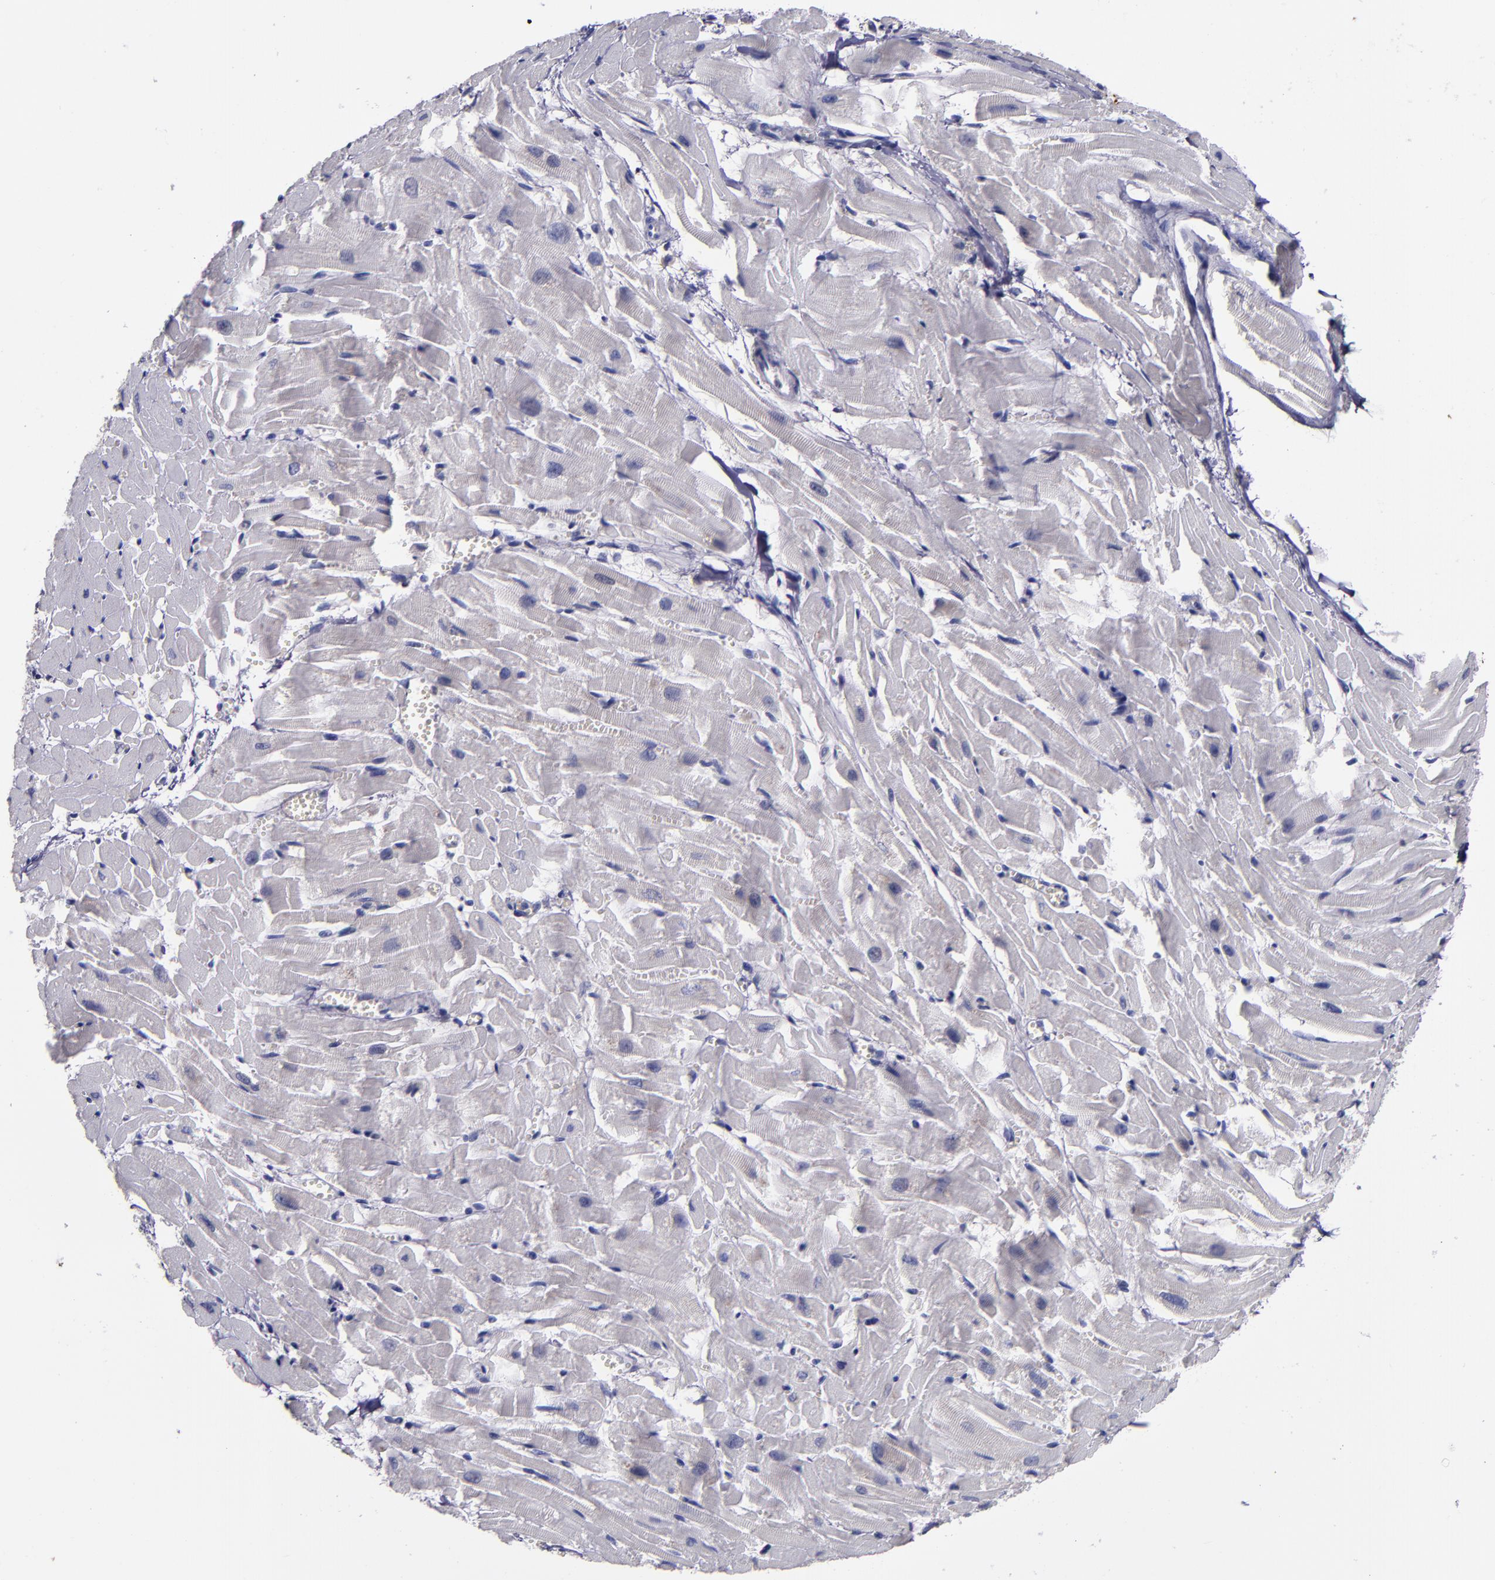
{"staining": {"intensity": "negative", "quantity": "none", "location": "none"}, "tissue": "heart muscle", "cell_type": "Cardiomyocytes", "image_type": "normal", "snomed": [{"axis": "morphology", "description": "Normal tissue, NOS"}, {"axis": "topography", "description": "Heart"}], "caption": "DAB immunohistochemical staining of unremarkable human heart muscle reveals no significant positivity in cardiomyocytes. The staining is performed using DAB brown chromogen with nuclei counter-stained in using hematoxylin.", "gene": "MFGE8", "patient": {"sex": "female", "age": 19}}